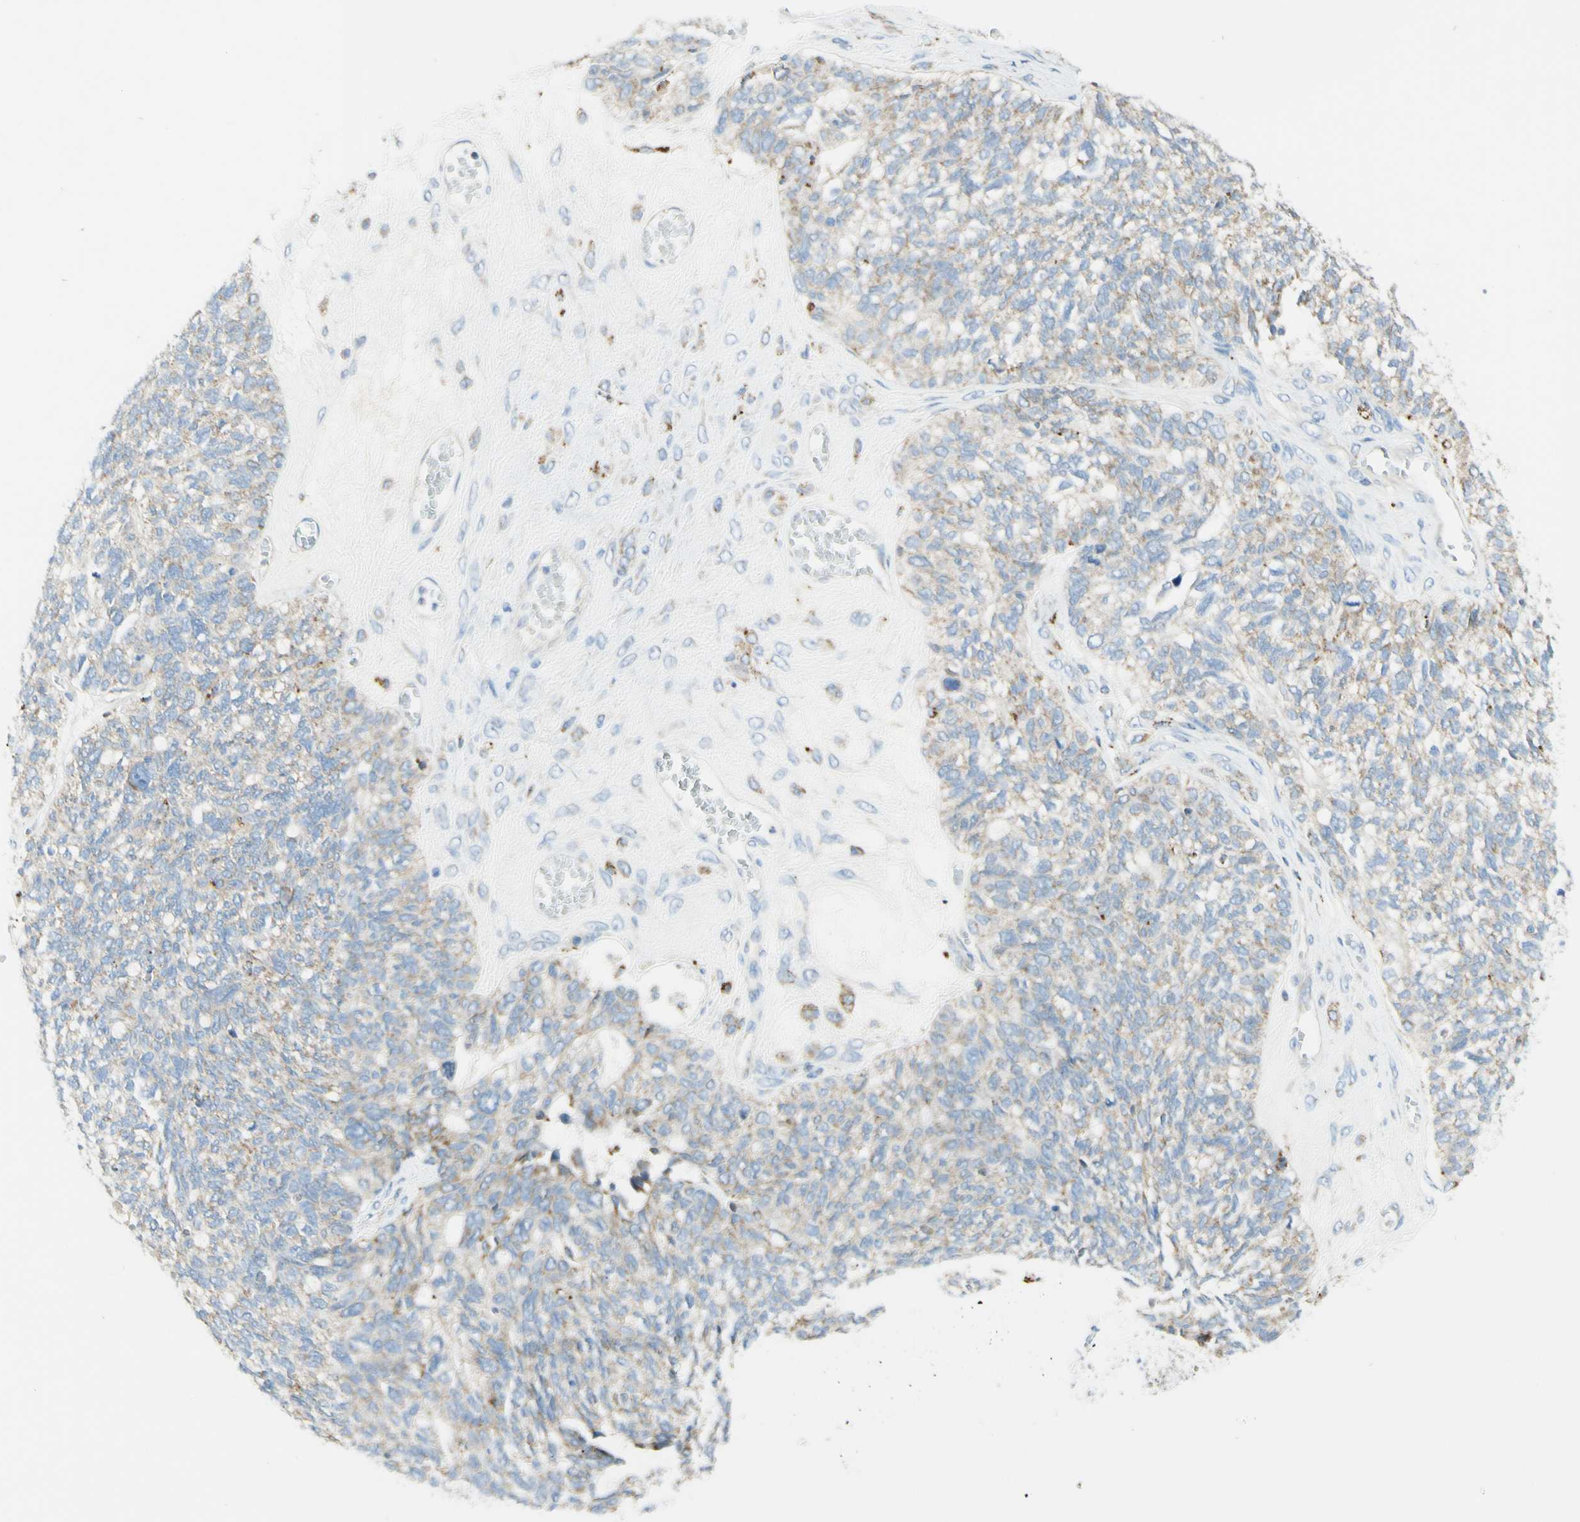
{"staining": {"intensity": "weak", "quantity": ">75%", "location": "cytoplasmic/membranous"}, "tissue": "ovarian cancer", "cell_type": "Tumor cells", "image_type": "cancer", "snomed": [{"axis": "morphology", "description": "Cystadenocarcinoma, serous, NOS"}, {"axis": "topography", "description": "Ovary"}], "caption": "Human ovarian serous cystadenocarcinoma stained for a protein (brown) displays weak cytoplasmic/membranous positive expression in about >75% of tumor cells.", "gene": "ARMC10", "patient": {"sex": "female", "age": 79}}